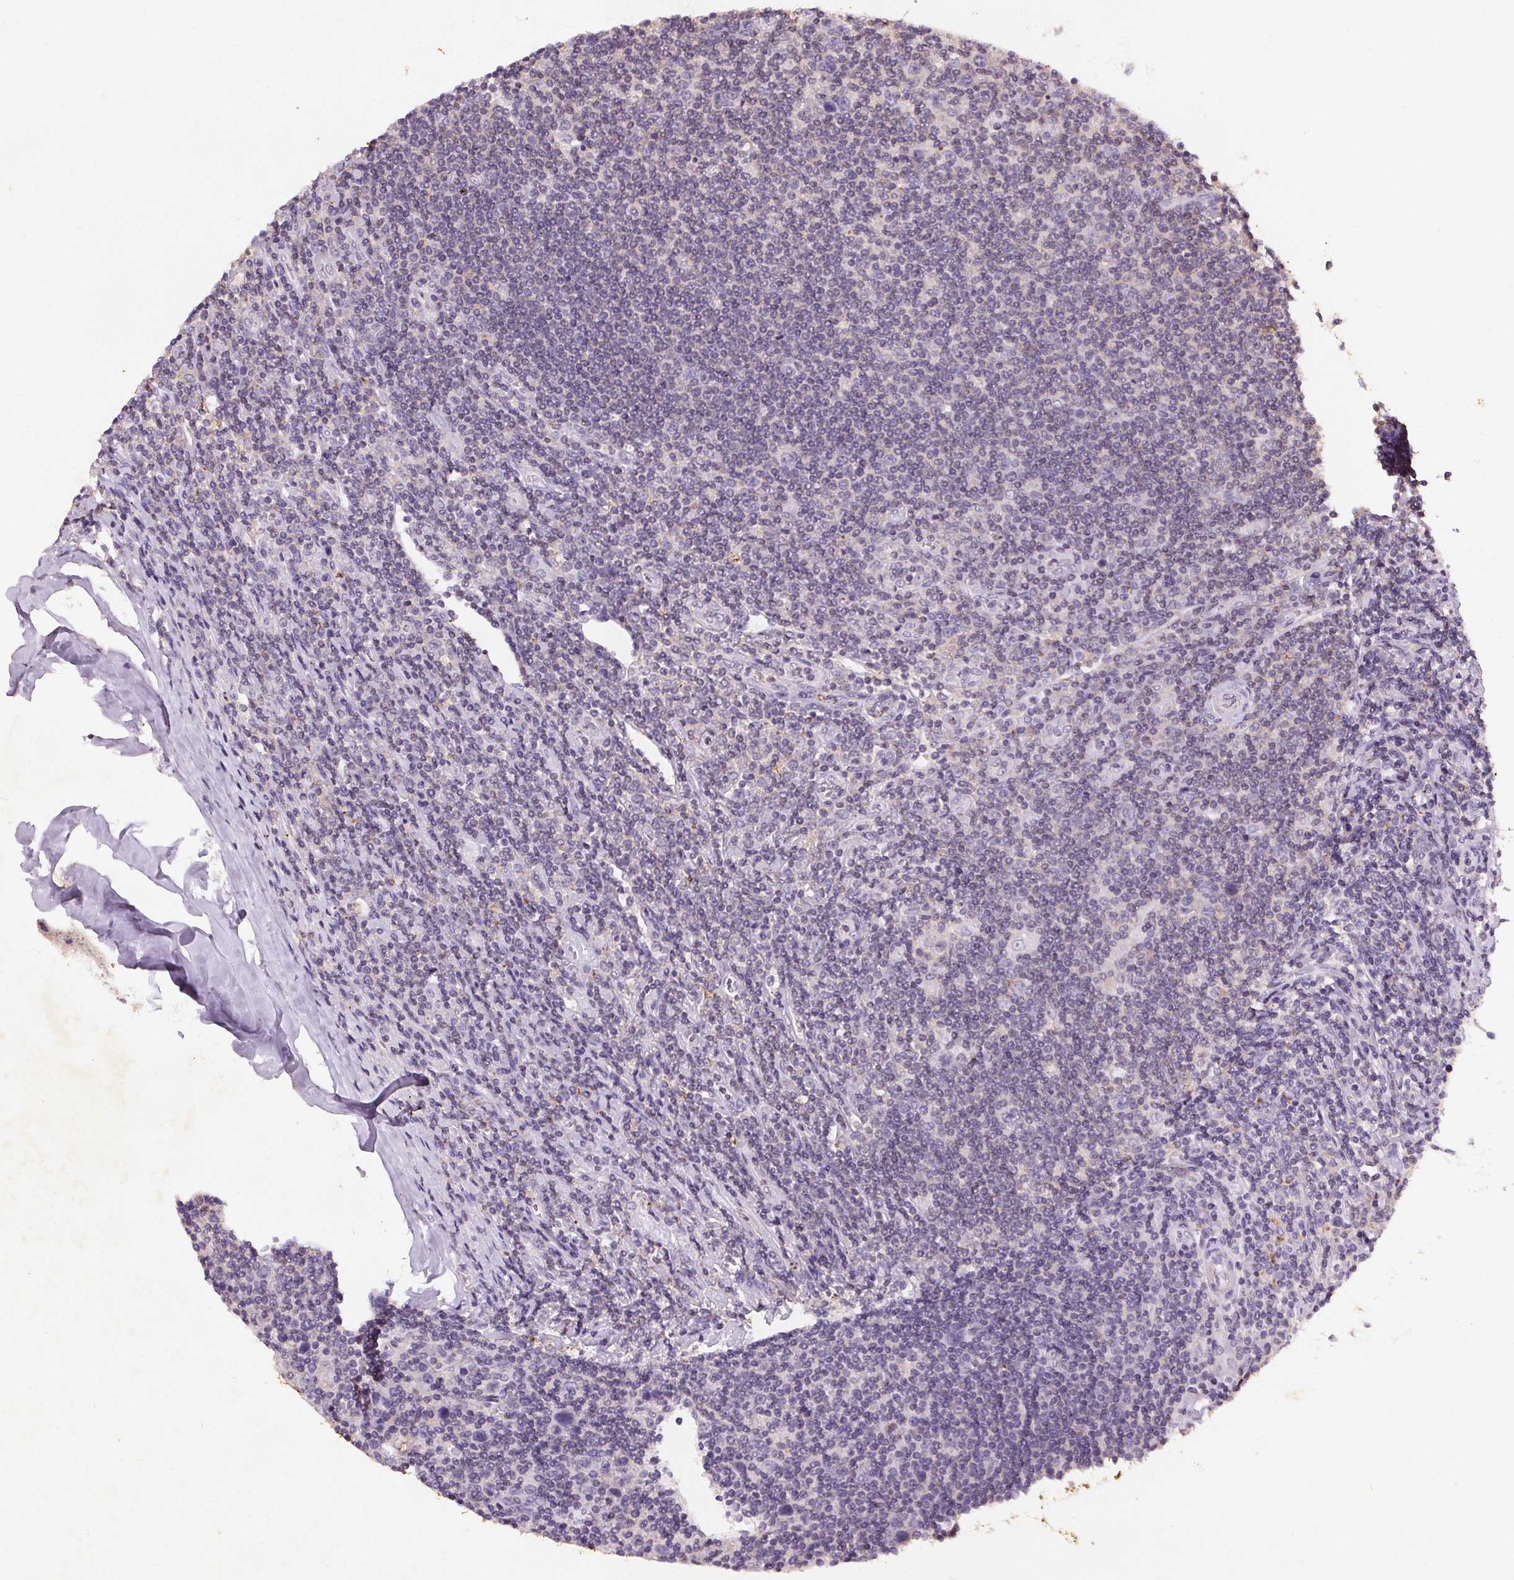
{"staining": {"intensity": "negative", "quantity": "none", "location": "none"}, "tissue": "lymphoma", "cell_type": "Tumor cells", "image_type": "cancer", "snomed": [{"axis": "morphology", "description": "Hodgkin's disease, NOS"}, {"axis": "topography", "description": "Lymph node"}], "caption": "Immunohistochemistry photomicrograph of Hodgkin's disease stained for a protein (brown), which shows no staining in tumor cells.", "gene": "C19orf84", "patient": {"sex": "male", "age": 40}}